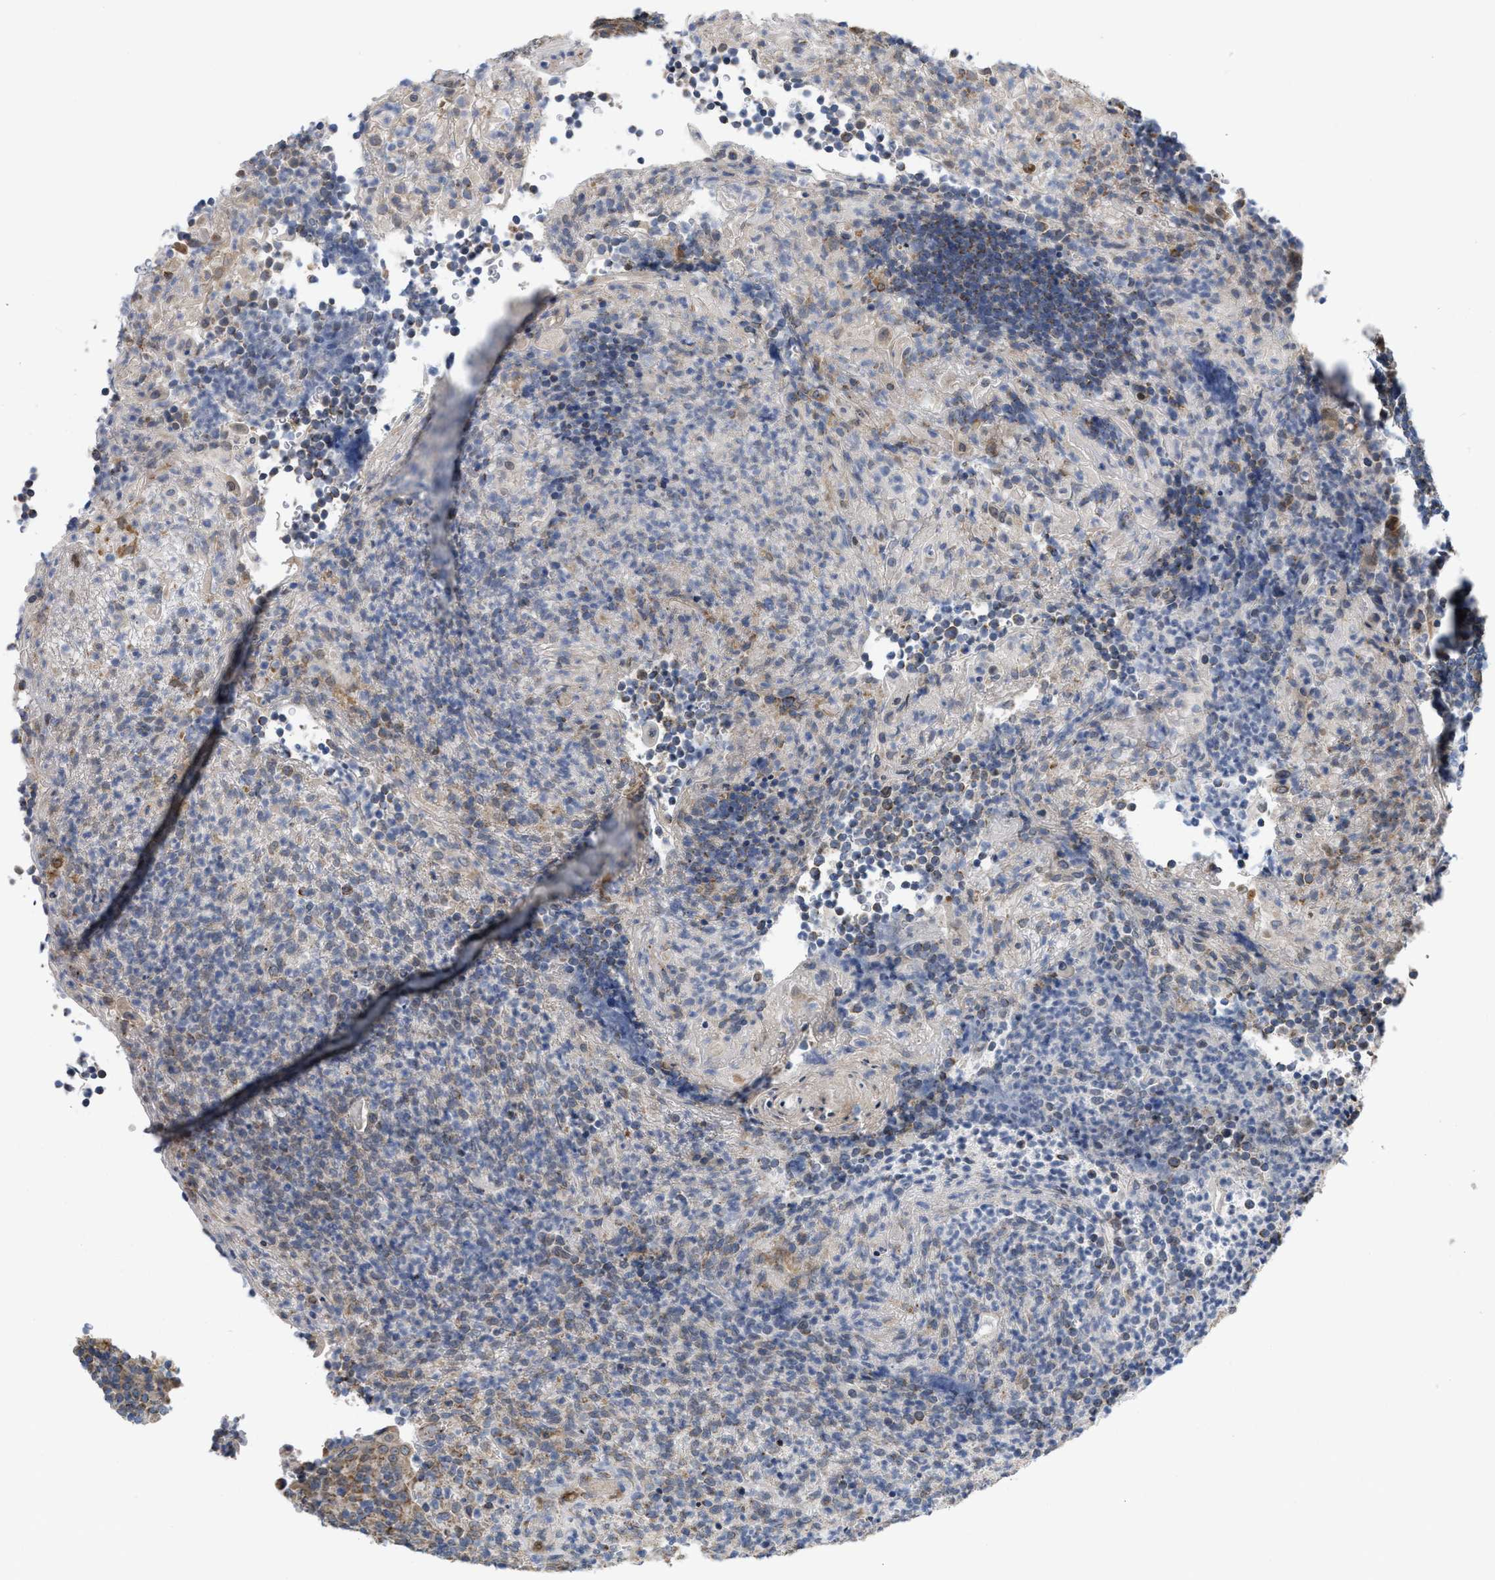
{"staining": {"intensity": "moderate", "quantity": "<25%", "location": "cytoplasmic/membranous"}, "tissue": "tonsil", "cell_type": "Germinal center cells", "image_type": "normal", "snomed": [{"axis": "morphology", "description": "Normal tissue, NOS"}, {"axis": "topography", "description": "Tonsil"}], "caption": "Immunohistochemistry (IHC) (DAB (3,3'-diaminobenzidine)) staining of unremarkable tonsil demonstrates moderate cytoplasmic/membranous protein positivity in approximately <25% of germinal center cells.", "gene": "EOGT", "patient": {"sex": "male", "age": 37}}